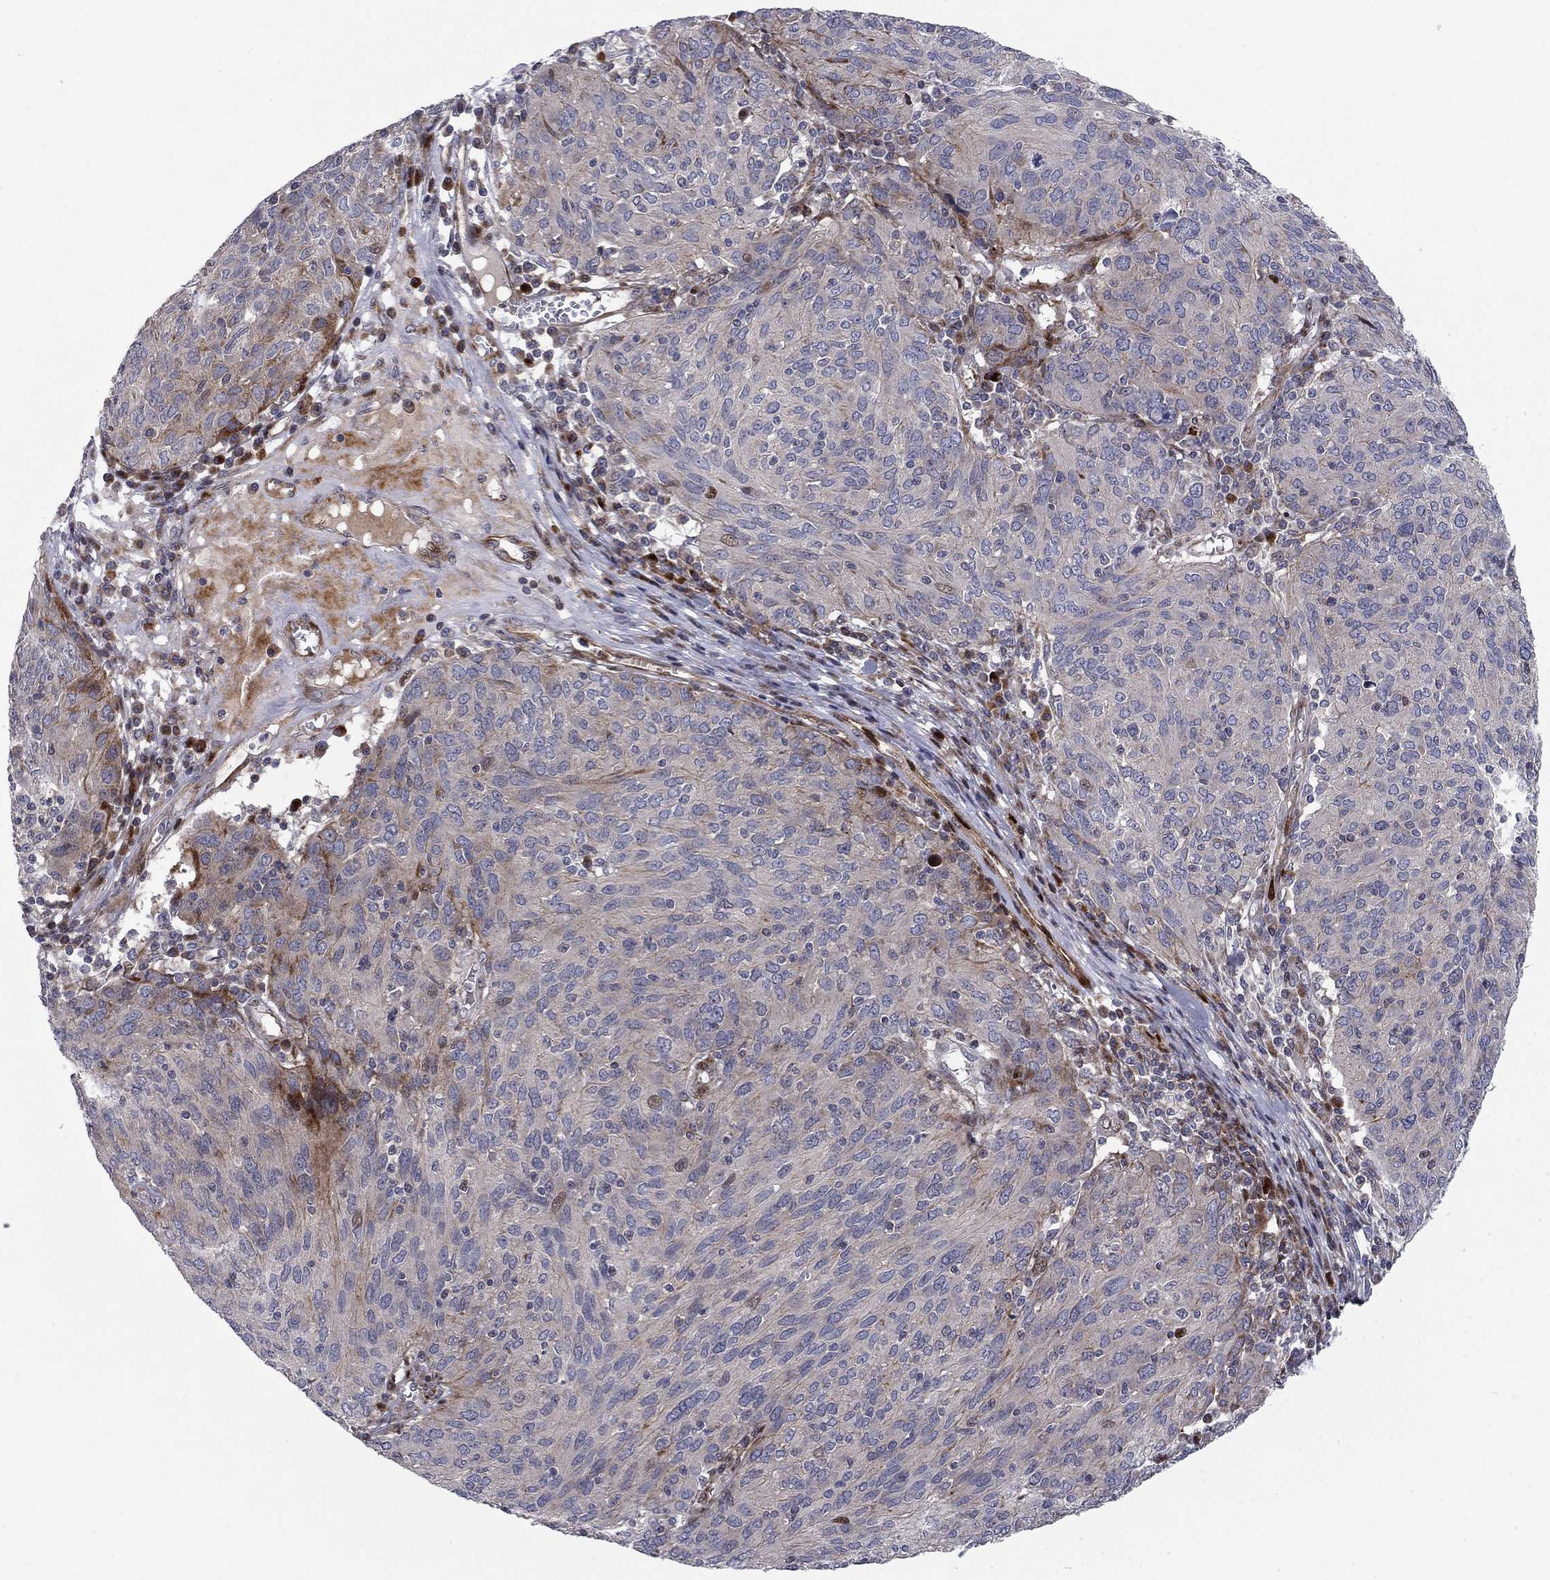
{"staining": {"intensity": "moderate", "quantity": "<25%", "location": "cytoplasmic/membranous"}, "tissue": "ovarian cancer", "cell_type": "Tumor cells", "image_type": "cancer", "snomed": [{"axis": "morphology", "description": "Carcinoma, endometroid"}, {"axis": "topography", "description": "Ovary"}], "caption": "A brown stain shows moderate cytoplasmic/membranous positivity of a protein in ovarian cancer (endometroid carcinoma) tumor cells.", "gene": "MIOS", "patient": {"sex": "female", "age": 50}}